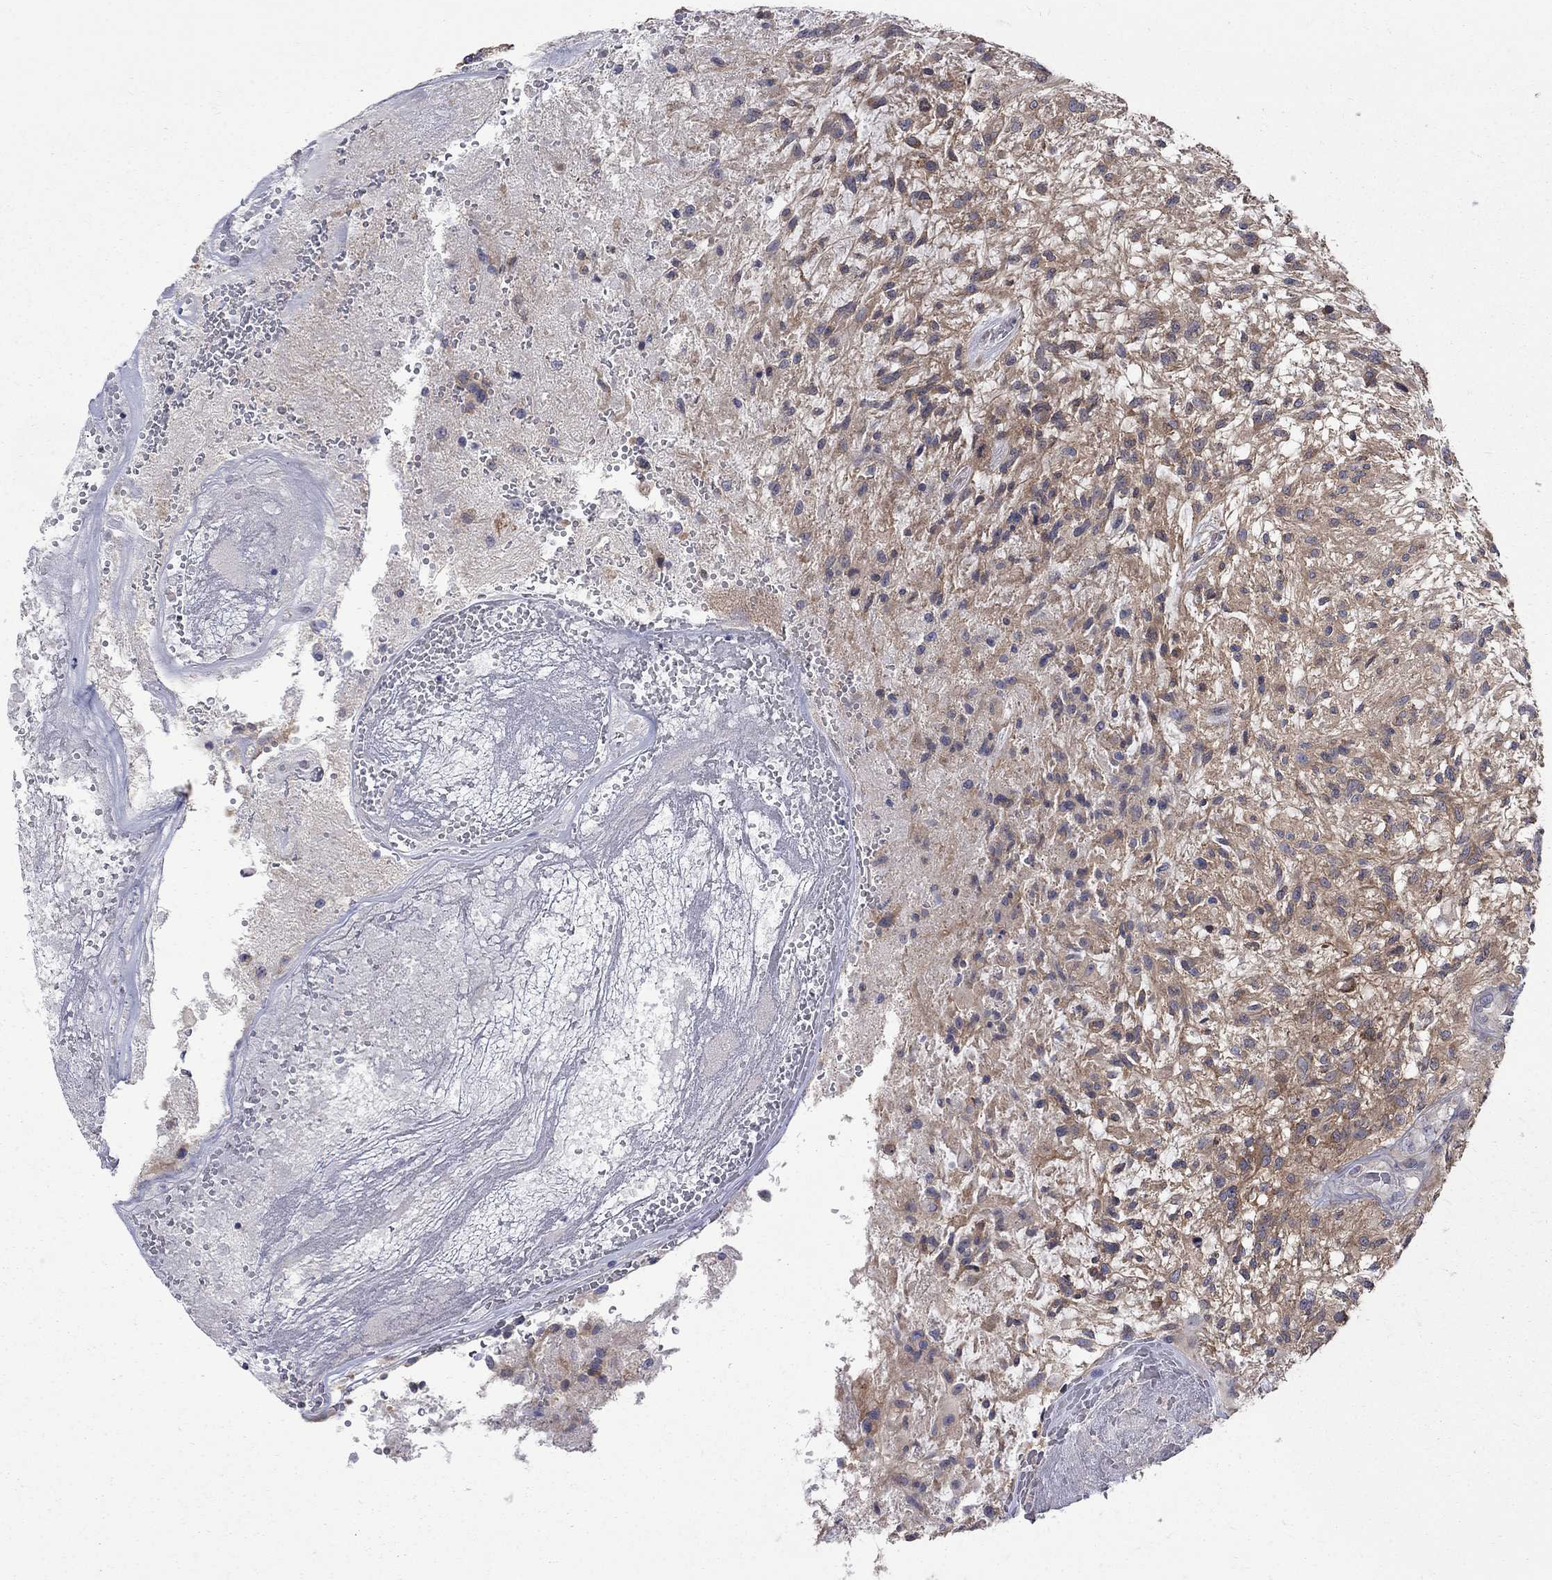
{"staining": {"intensity": "moderate", "quantity": "<25%", "location": "cytoplasmic/membranous"}, "tissue": "glioma", "cell_type": "Tumor cells", "image_type": "cancer", "snomed": [{"axis": "morphology", "description": "Glioma, malignant, High grade"}, {"axis": "topography", "description": "Brain"}], "caption": "Tumor cells show moderate cytoplasmic/membranous expression in about <25% of cells in malignant glioma (high-grade).", "gene": "SH2B1", "patient": {"sex": "male", "age": 56}}